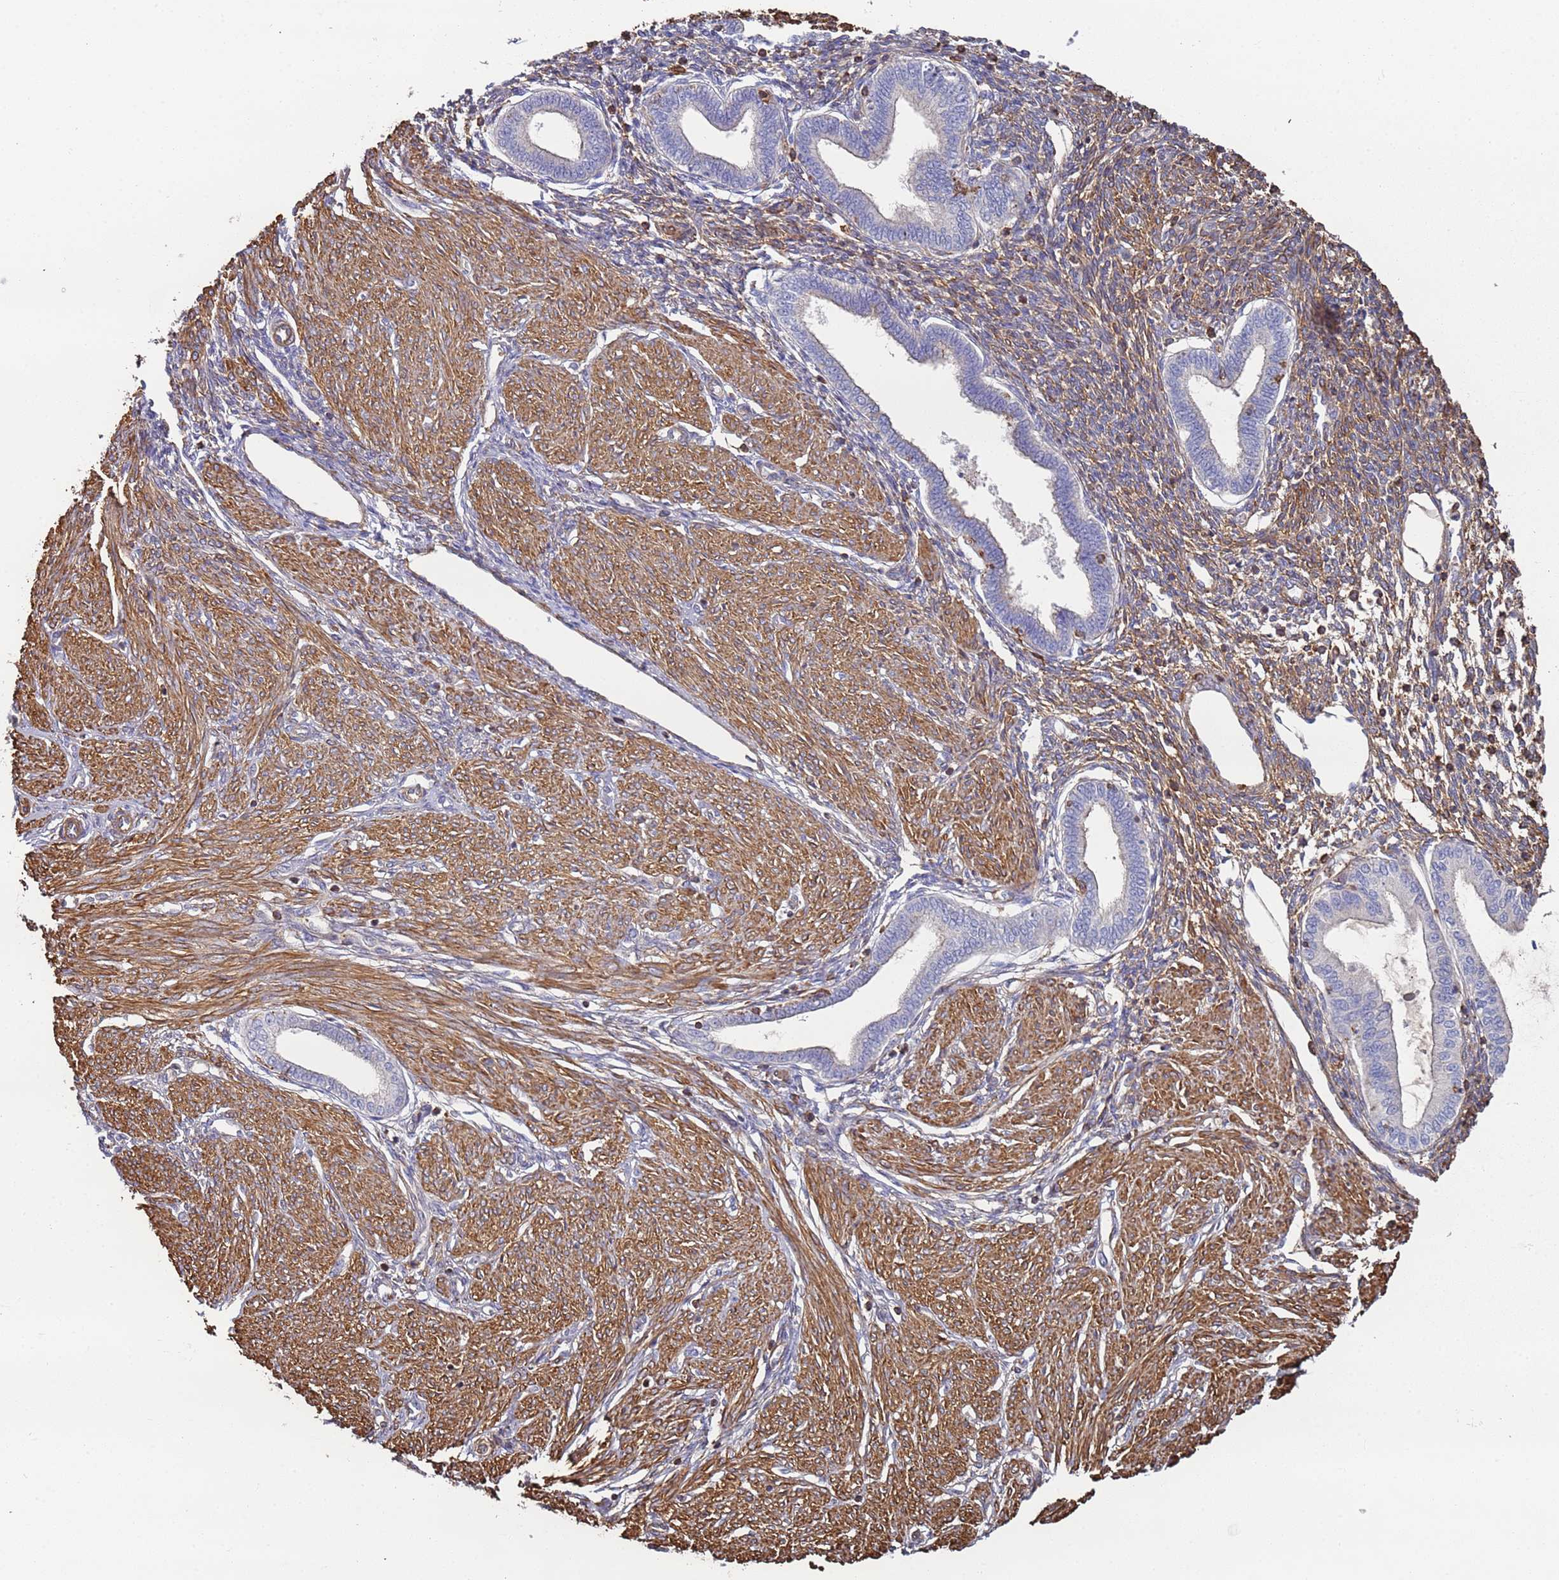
{"staining": {"intensity": "moderate", "quantity": ">75%", "location": "cytoplasmic/membranous"}, "tissue": "endometrium", "cell_type": "Cells in endometrial stroma", "image_type": "normal", "snomed": [{"axis": "morphology", "description": "Normal tissue, NOS"}, {"axis": "topography", "description": "Endometrium"}], "caption": "Protein expression by immunohistochemistry exhibits moderate cytoplasmic/membranous positivity in about >75% of cells in endometrial stroma in benign endometrium.", "gene": "CYP2U1", "patient": {"sex": "female", "age": 53}}